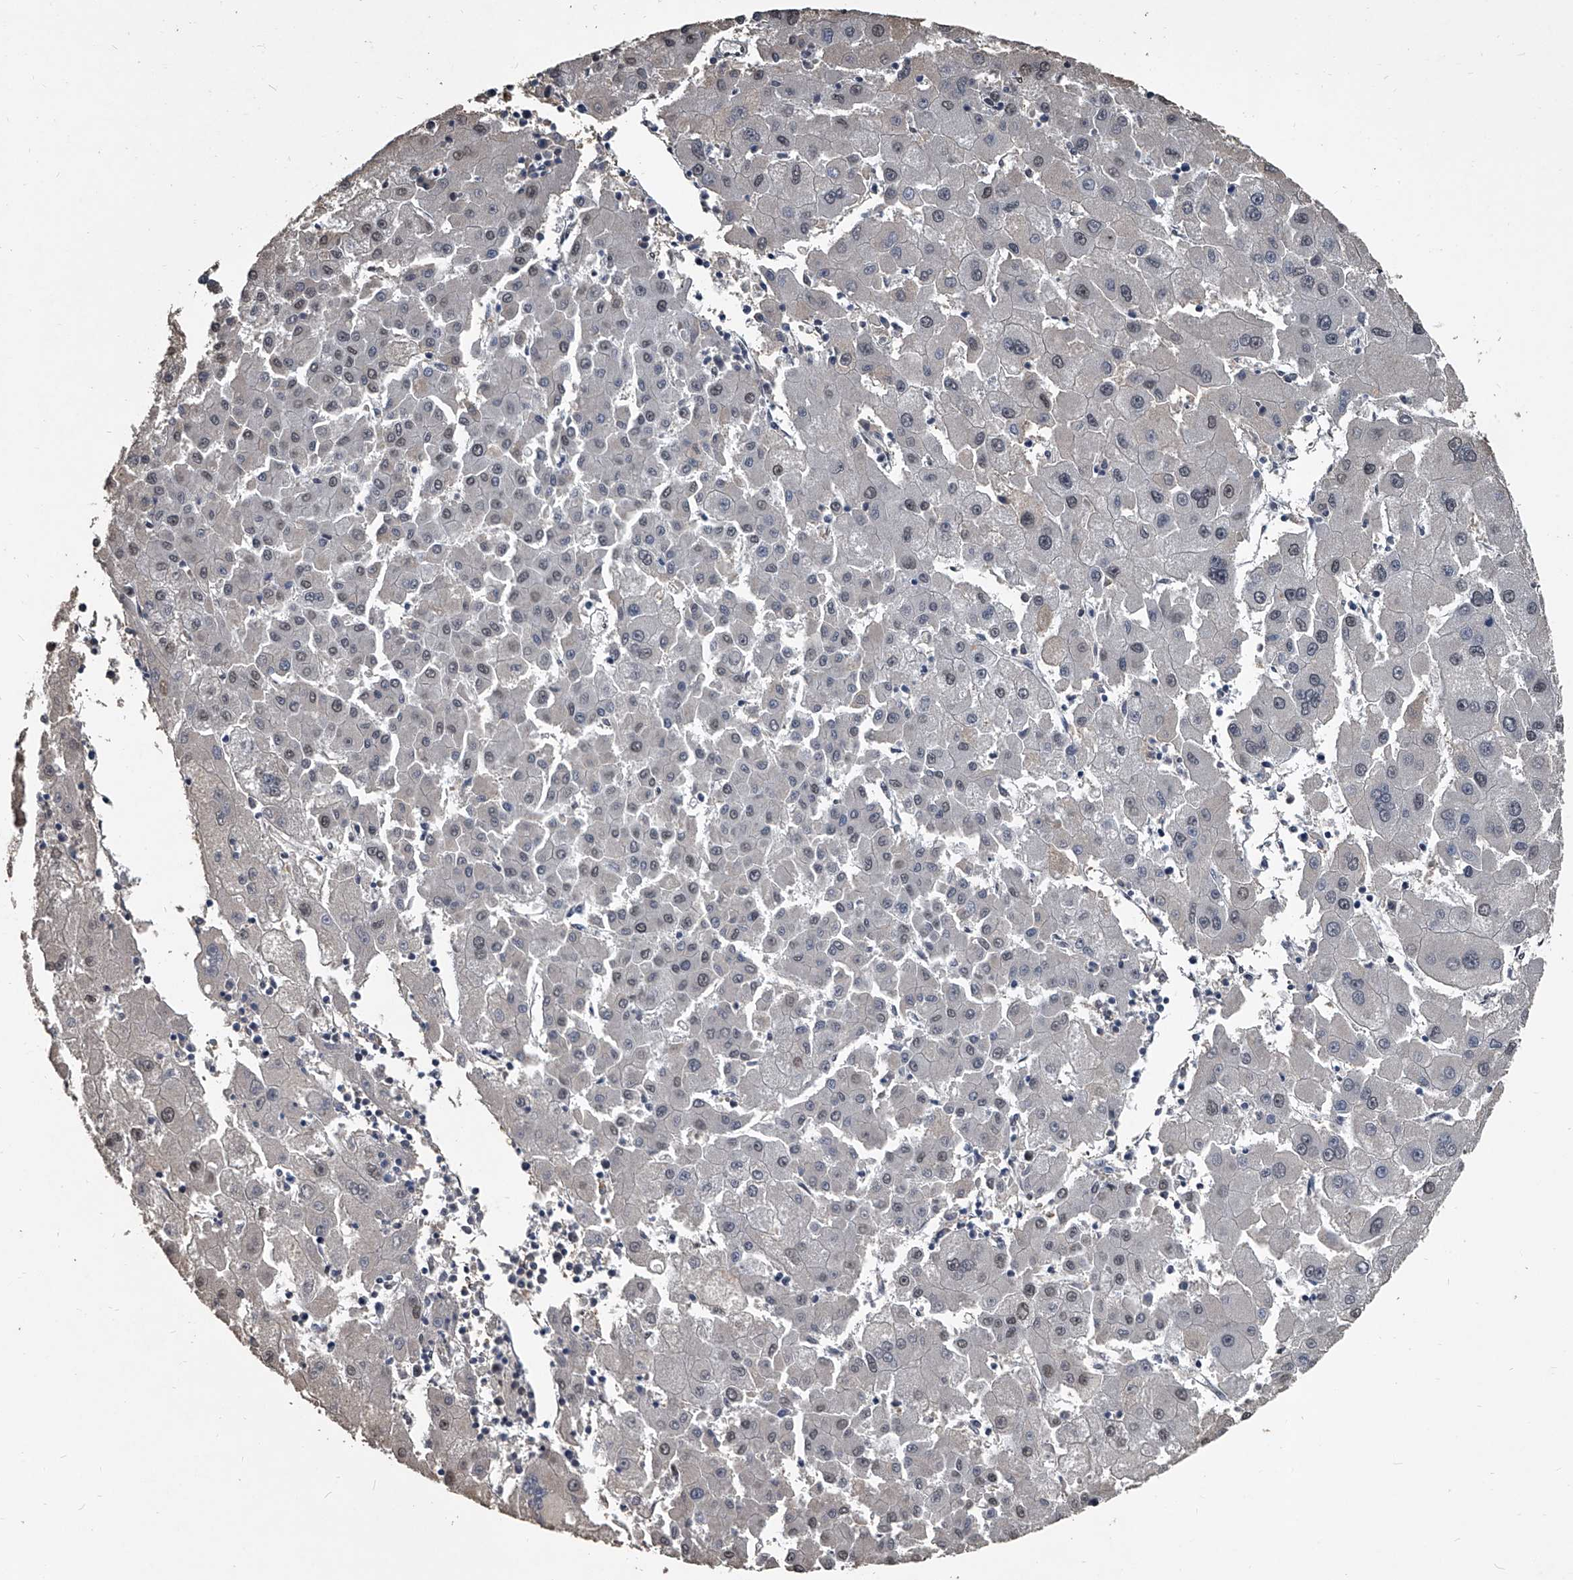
{"staining": {"intensity": "weak", "quantity": "<25%", "location": "nuclear"}, "tissue": "liver cancer", "cell_type": "Tumor cells", "image_type": "cancer", "snomed": [{"axis": "morphology", "description": "Carcinoma, Hepatocellular, NOS"}, {"axis": "topography", "description": "Liver"}], "caption": "Tumor cells show no significant positivity in liver hepatocellular carcinoma.", "gene": "MATR3", "patient": {"sex": "male", "age": 72}}